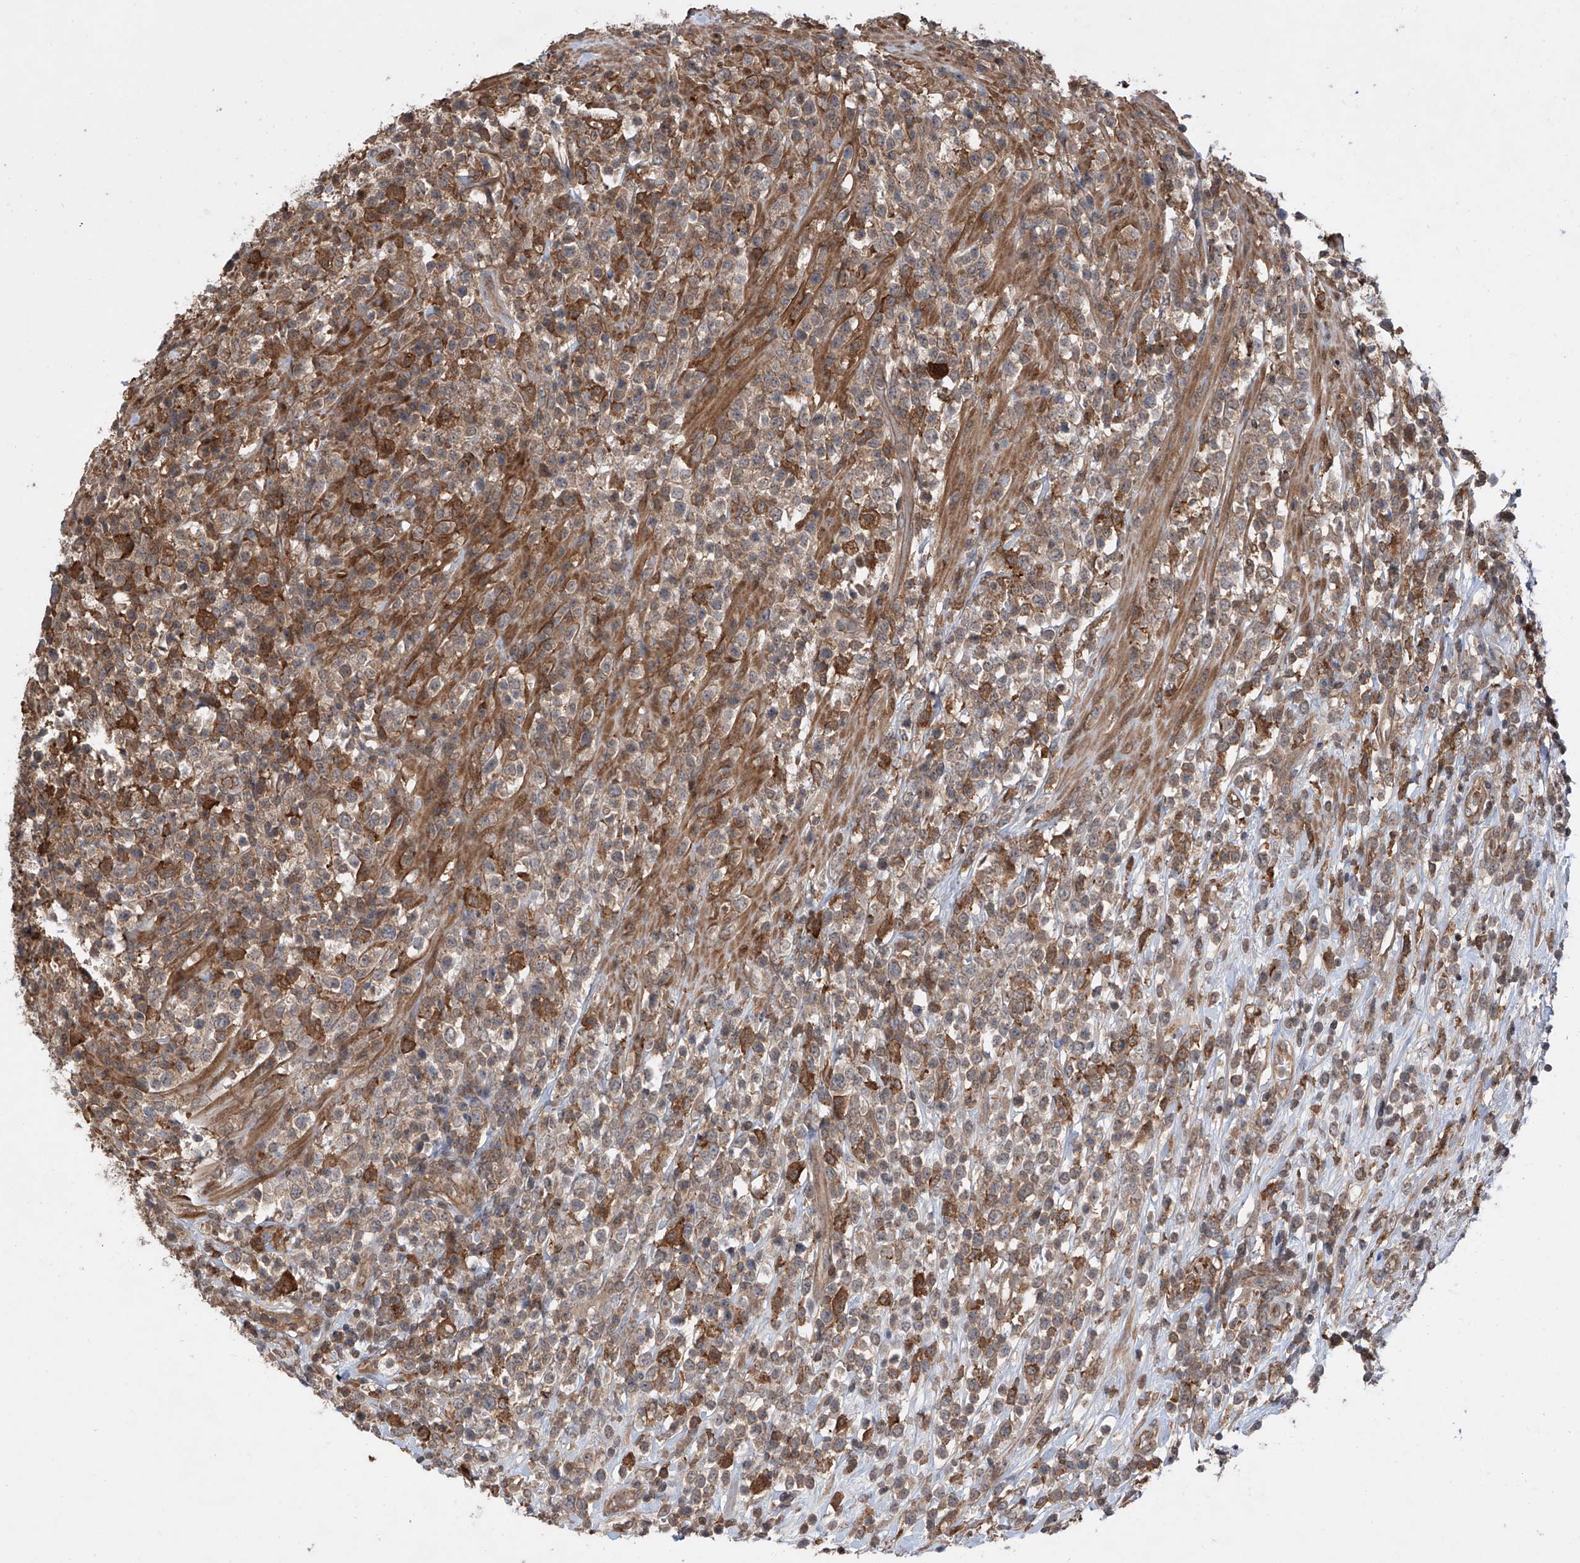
{"staining": {"intensity": "weak", "quantity": "25%-75%", "location": "cytoplasmic/membranous"}, "tissue": "lymphoma", "cell_type": "Tumor cells", "image_type": "cancer", "snomed": [{"axis": "morphology", "description": "Malignant lymphoma, non-Hodgkin's type, High grade"}, {"axis": "topography", "description": "Colon"}], "caption": "This image shows lymphoma stained with immunohistochemistry to label a protein in brown. The cytoplasmic/membranous of tumor cells show weak positivity for the protein. Nuclei are counter-stained blue.", "gene": "HOXC8", "patient": {"sex": "female", "age": 53}}